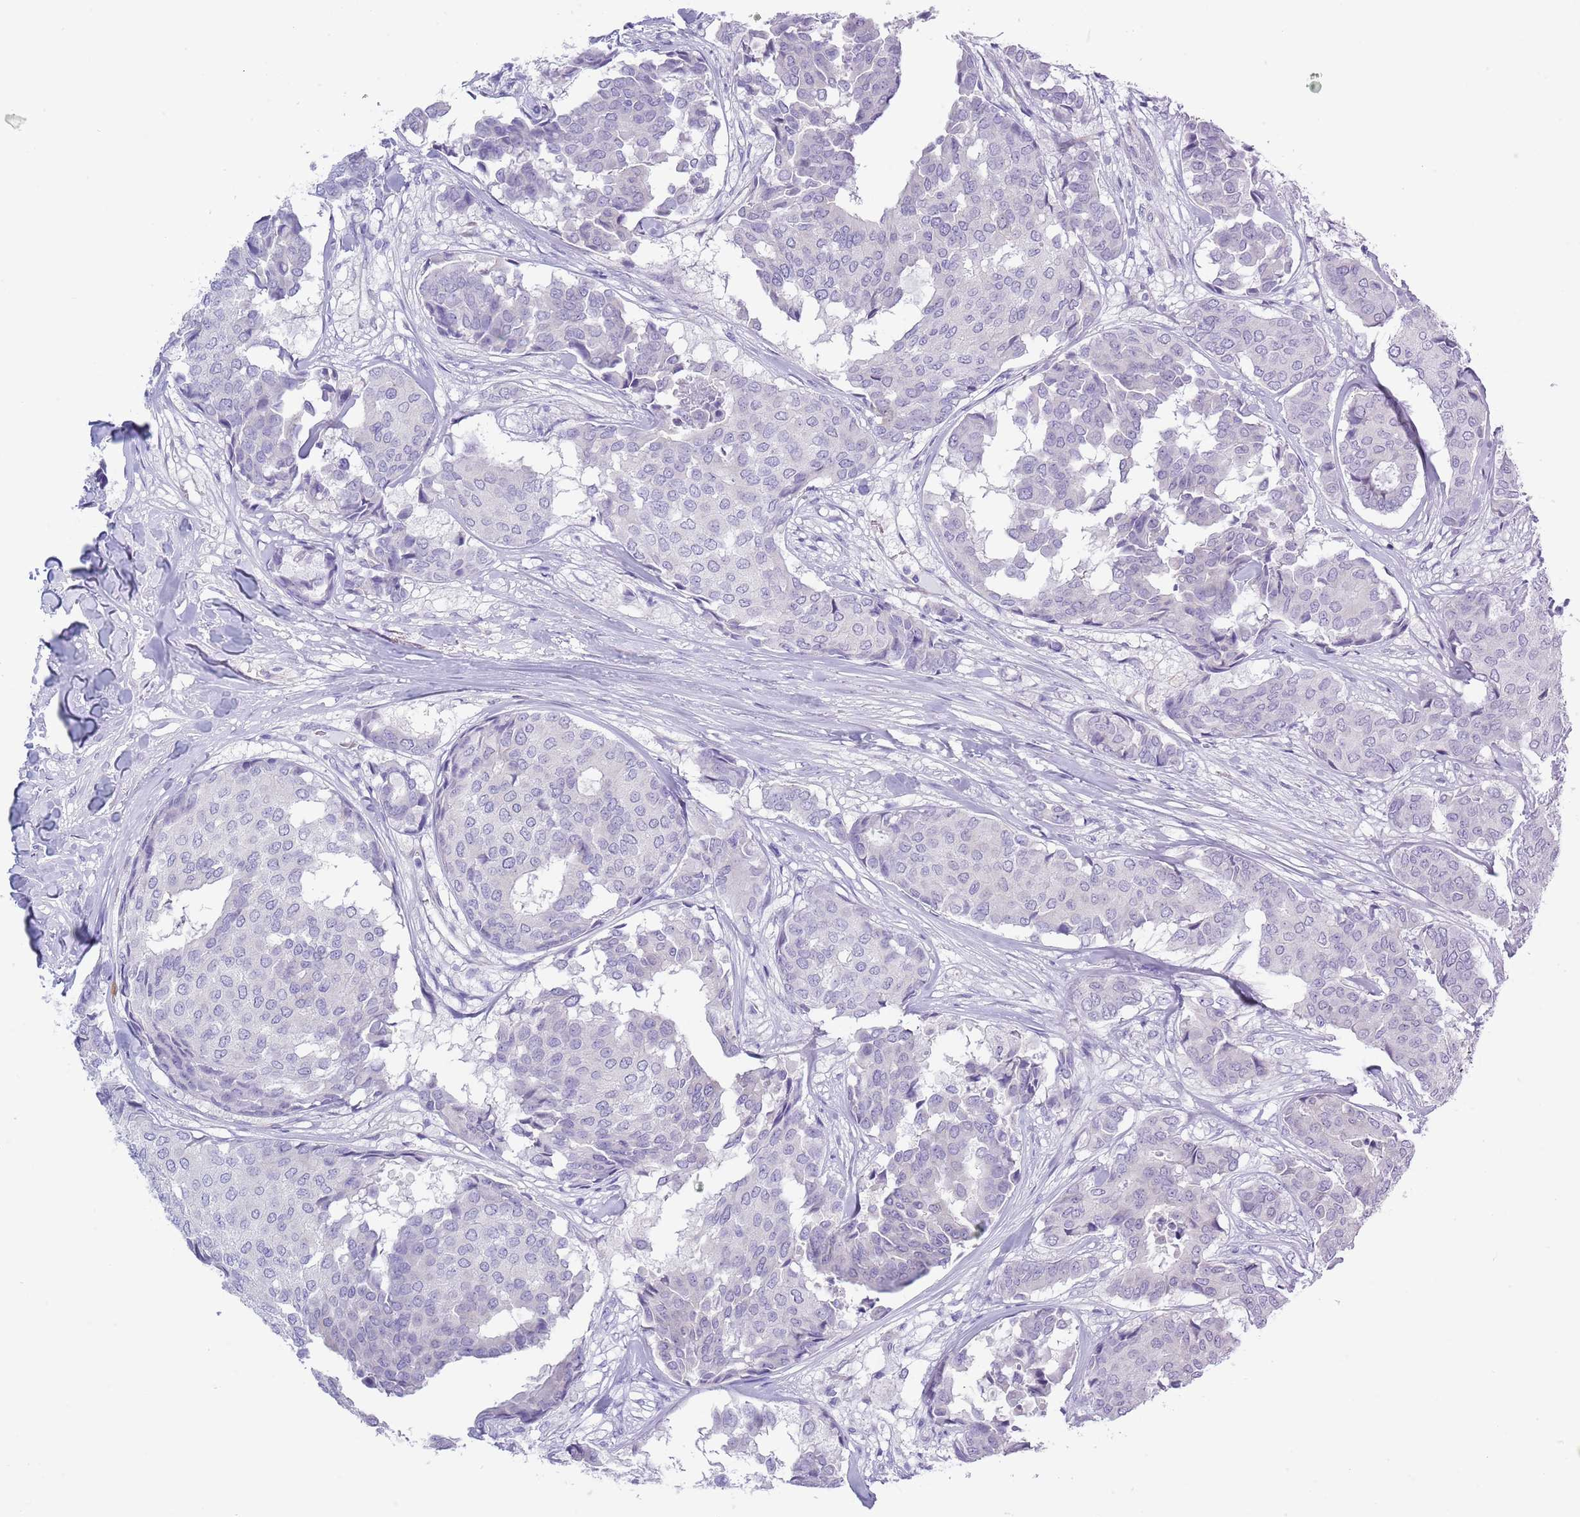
{"staining": {"intensity": "negative", "quantity": "none", "location": "none"}, "tissue": "breast cancer", "cell_type": "Tumor cells", "image_type": "cancer", "snomed": [{"axis": "morphology", "description": "Duct carcinoma"}, {"axis": "topography", "description": "Breast"}], "caption": "IHC photomicrograph of neoplastic tissue: human breast invasive ductal carcinoma stained with DAB (3,3'-diaminobenzidine) reveals no significant protein expression in tumor cells.", "gene": "ZFP2", "patient": {"sex": "female", "age": 75}}